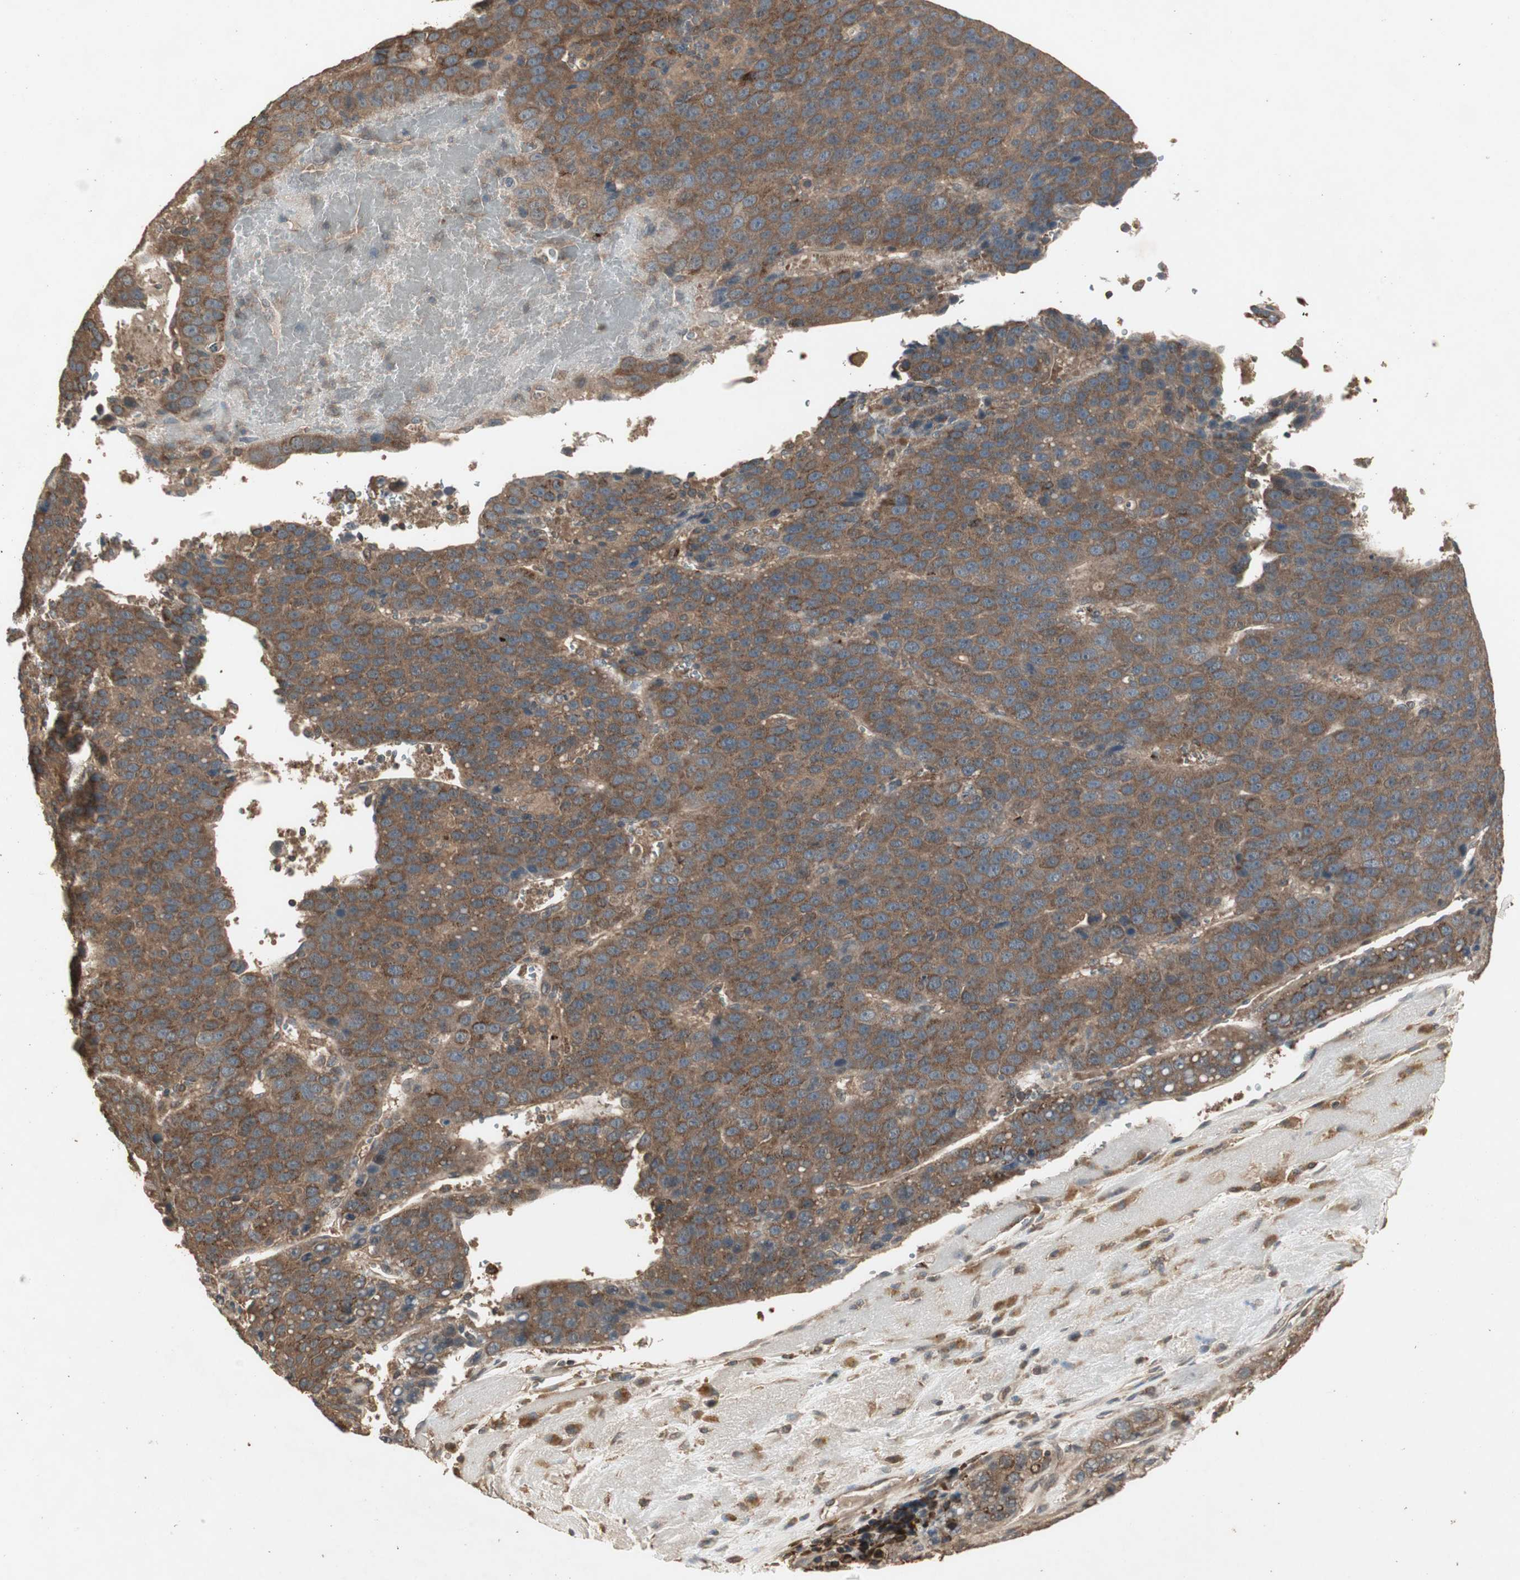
{"staining": {"intensity": "moderate", "quantity": ">75%", "location": "cytoplasmic/membranous"}, "tissue": "liver cancer", "cell_type": "Tumor cells", "image_type": "cancer", "snomed": [{"axis": "morphology", "description": "Carcinoma, Hepatocellular, NOS"}, {"axis": "topography", "description": "Liver"}], "caption": "DAB (3,3'-diaminobenzidine) immunohistochemical staining of human liver hepatocellular carcinoma demonstrates moderate cytoplasmic/membranous protein staining in about >75% of tumor cells. Nuclei are stained in blue.", "gene": "UBAC1", "patient": {"sex": "female", "age": 53}}